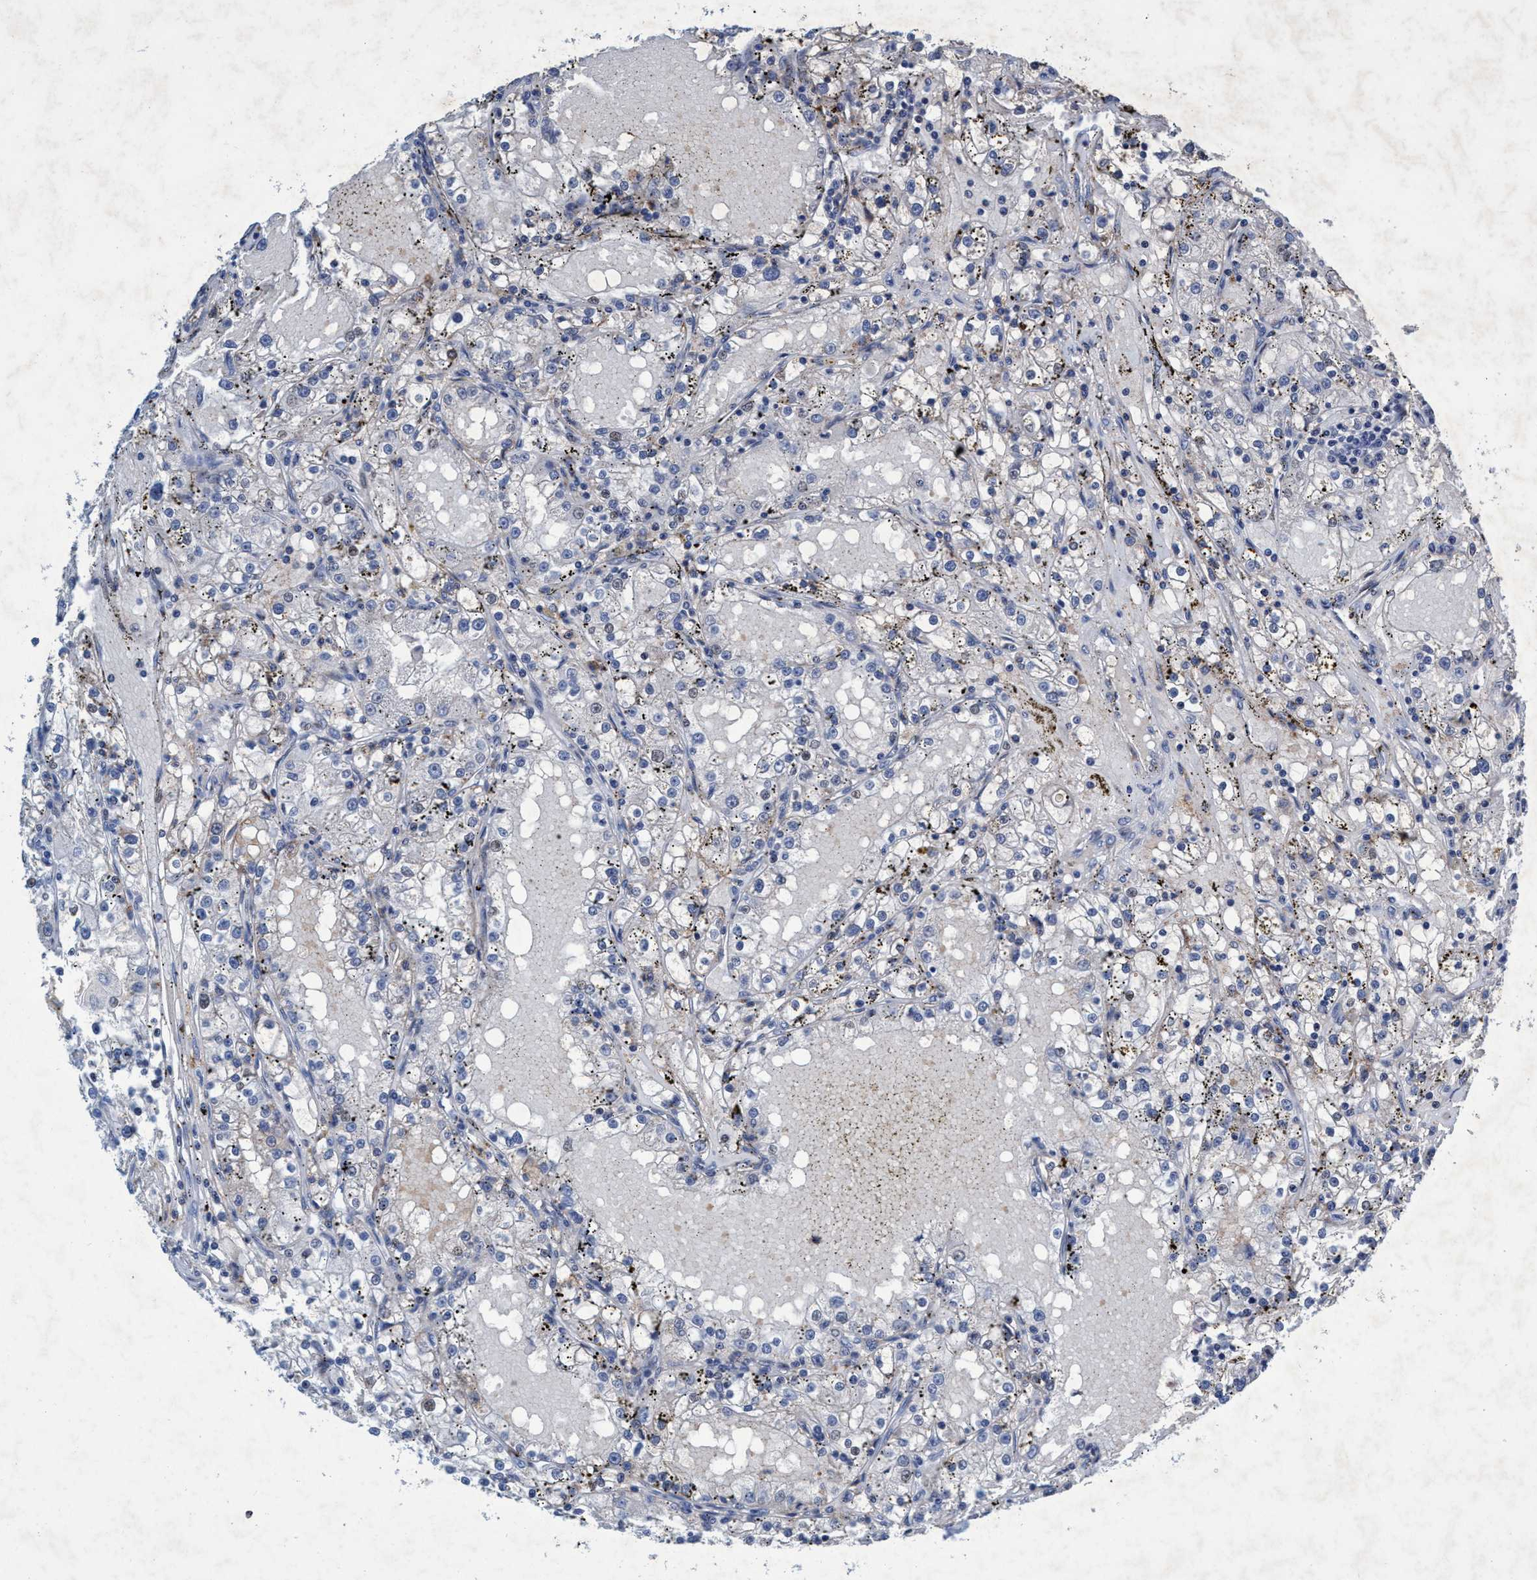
{"staining": {"intensity": "moderate", "quantity": "<25%", "location": "cytoplasmic/membranous"}, "tissue": "renal cancer", "cell_type": "Tumor cells", "image_type": "cancer", "snomed": [{"axis": "morphology", "description": "Adenocarcinoma, NOS"}, {"axis": "topography", "description": "Kidney"}], "caption": "Adenocarcinoma (renal) stained with a protein marker exhibits moderate staining in tumor cells.", "gene": "GRB14", "patient": {"sex": "male", "age": 56}}